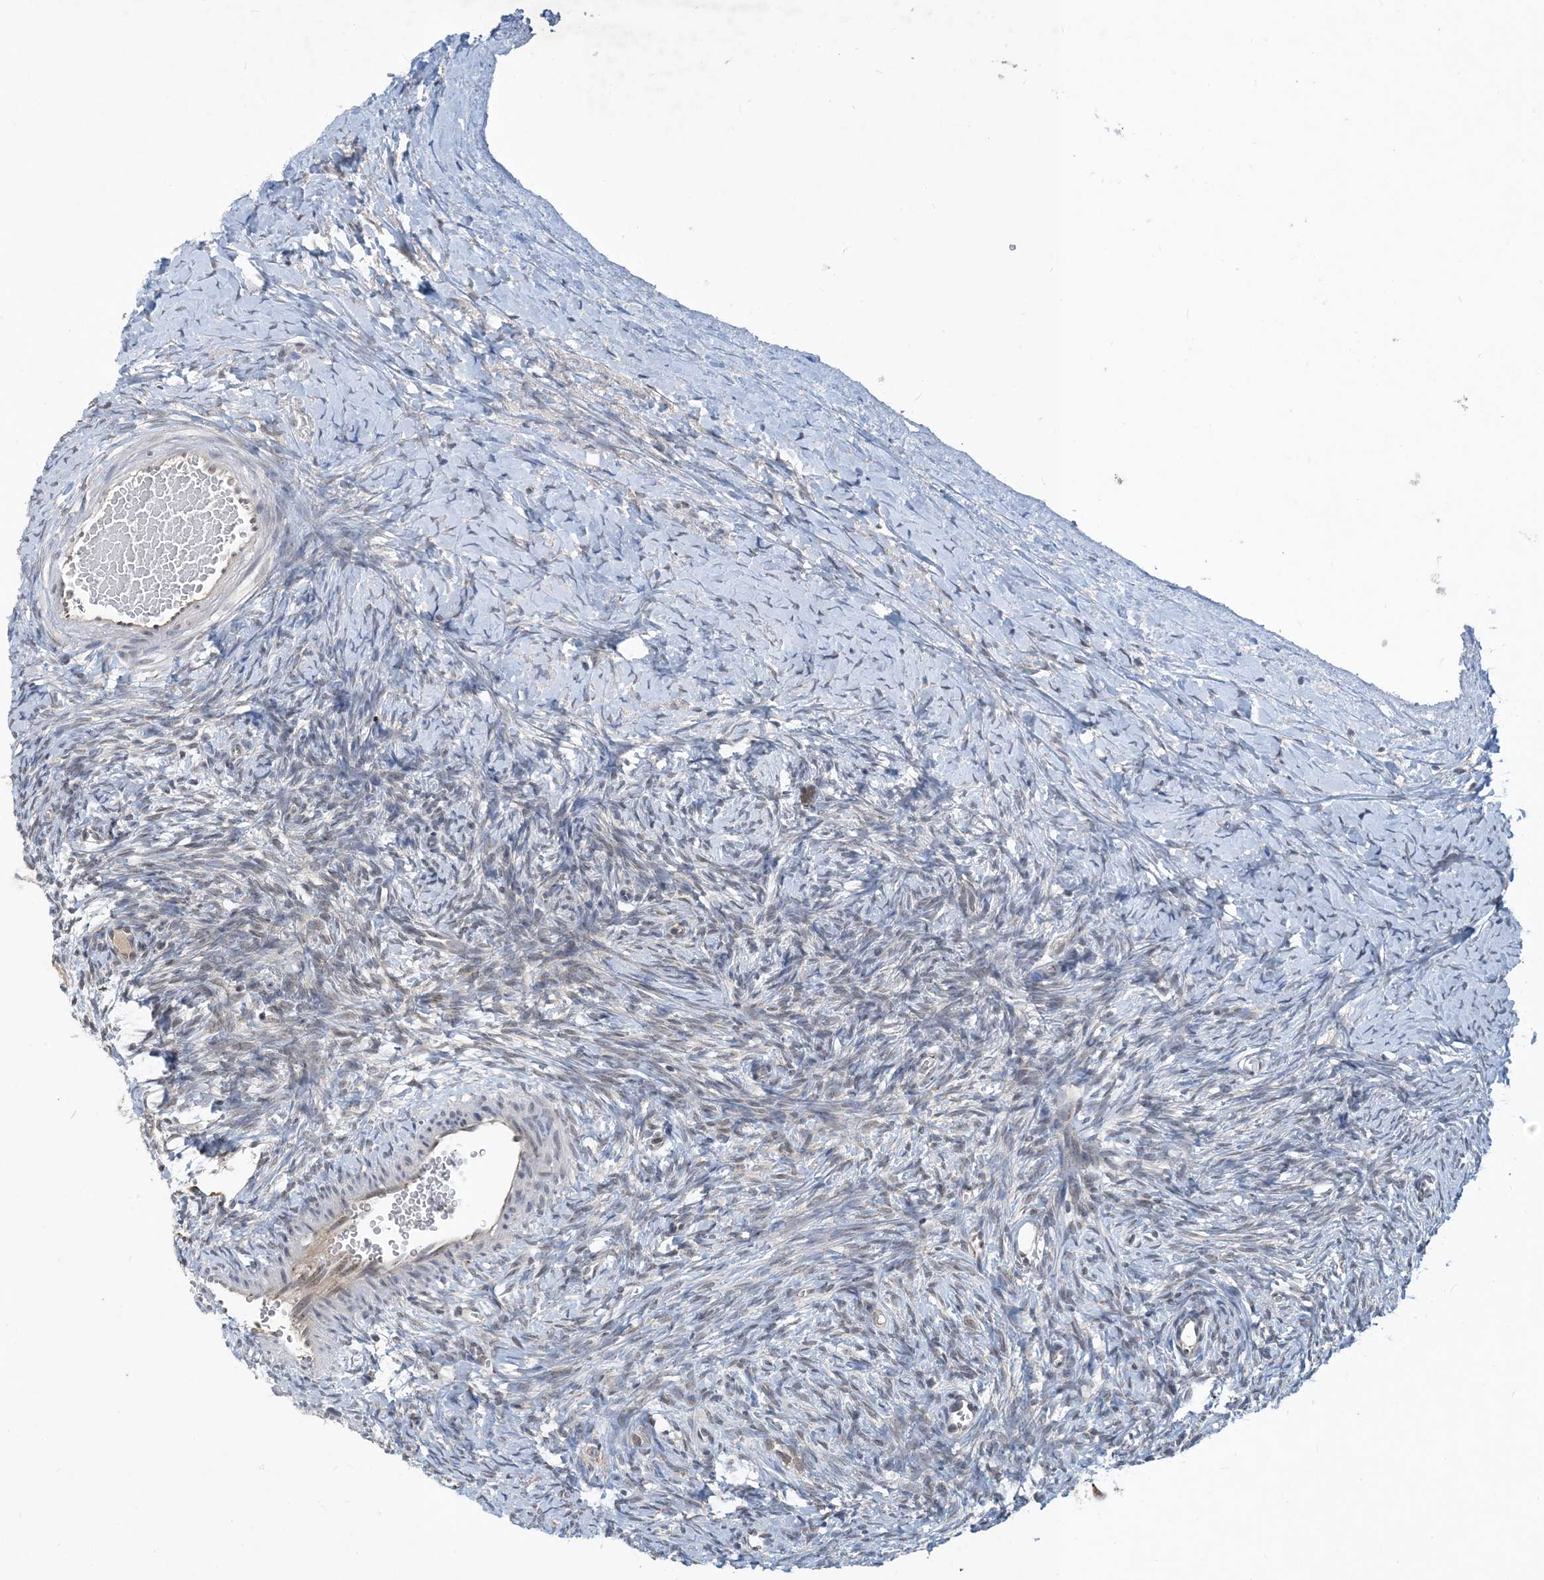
{"staining": {"intensity": "negative", "quantity": "none", "location": "none"}, "tissue": "ovary", "cell_type": "Ovarian stroma cells", "image_type": "normal", "snomed": [{"axis": "morphology", "description": "Normal tissue, NOS"}, {"axis": "morphology", "description": "Developmental malformation"}, {"axis": "topography", "description": "Ovary"}], "caption": "This is an immunohistochemistry (IHC) image of normal ovary. There is no positivity in ovarian stroma cells.", "gene": "TINAG", "patient": {"sex": "female", "age": 39}}